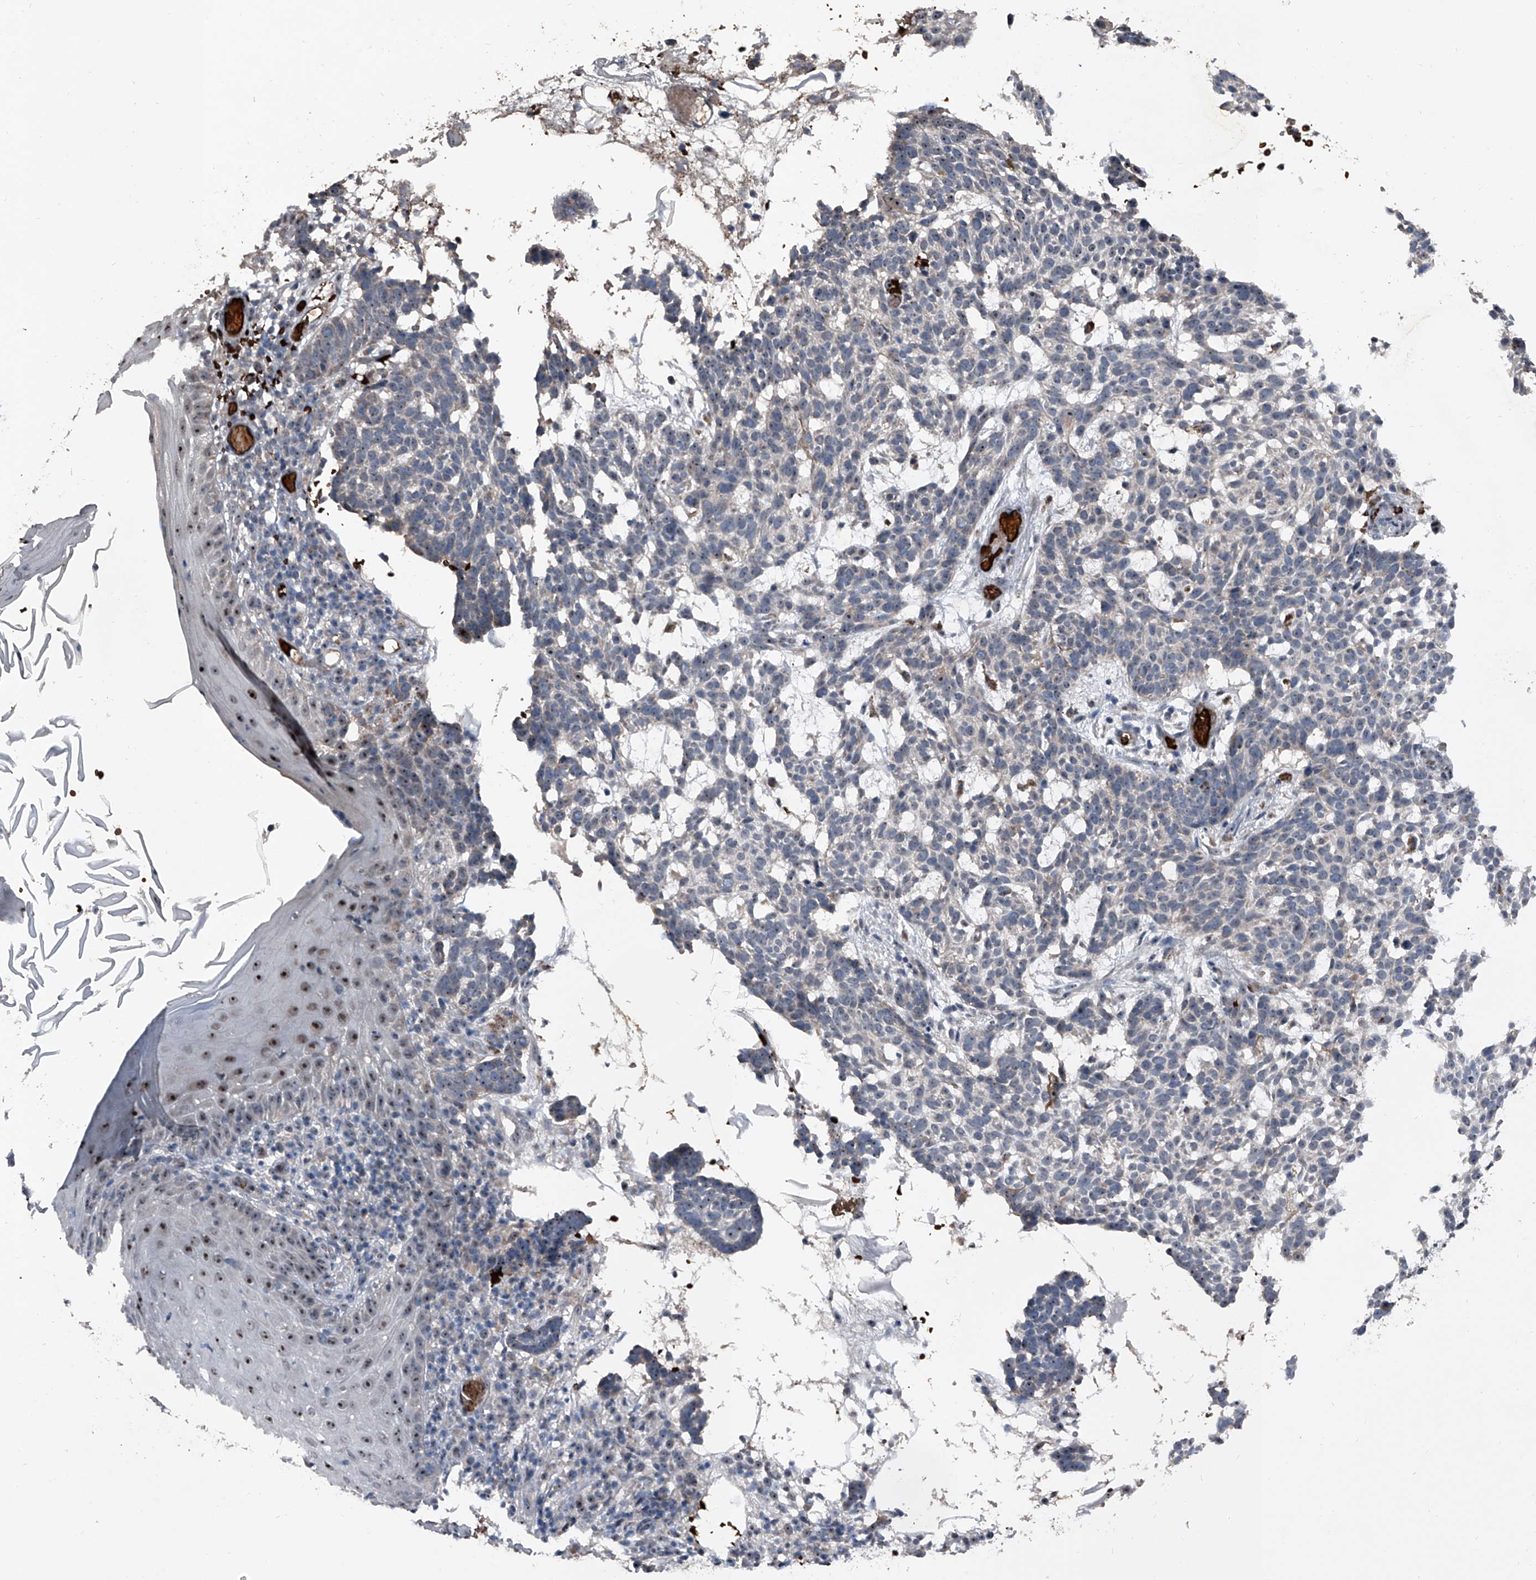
{"staining": {"intensity": "weak", "quantity": "<25%", "location": "cytoplasmic/membranous,nuclear"}, "tissue": "skin cancer", "cell_type": "Tumor cells", "image_type": "cancer", "snomed": [{"axis": "morphology", "description": "Basal cell carcinoma"}, {"axis": "topography", "description": "Skin"}], "caption": "Immunohistochemistry of human skin cancer (basal cell carcinoma) displays no staining in tumor cells. (DAB (3,3'-diaminobenzidine) IHC, high magnification).", "gene": "CEP85L", "patient": {"sex": "male", "age": 85}}